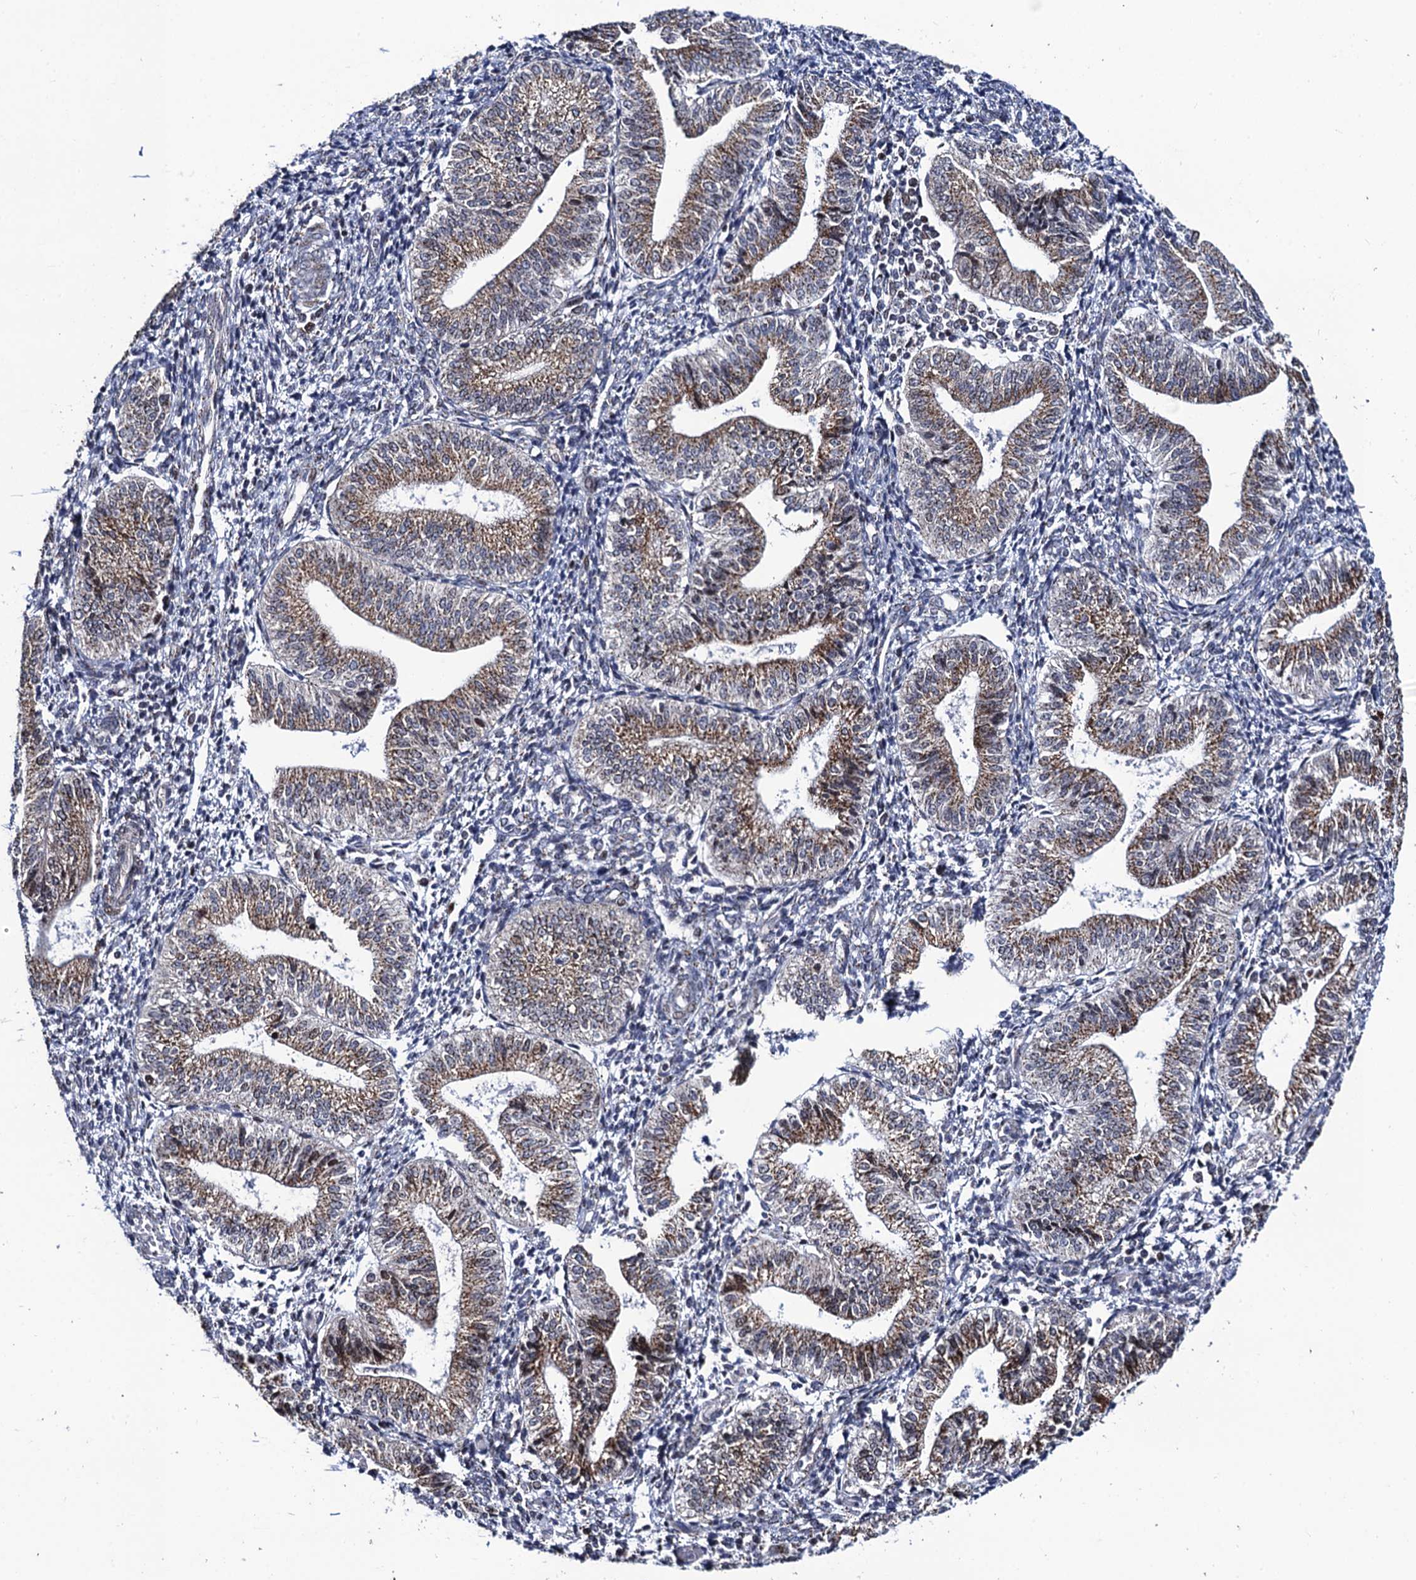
{"staining": {"intensity": "weak", "quantity": "<25%", "location": "cytoplasmic/membranous"}, "tissue": "endometrium", "cell_type": "Cells in endometrial stroma", "image_type": "normal", "snomed": [{"axis": "morphology", "description": "Normal tissue, NOS"}, {"axis": "topography", "description": "Endometrium"}], "caption": "The immunohistochemistry micrograph has no significant positivity in cells in endometrial stroma of endometrium. Nuclei are stained in blue.", "gene": "THAP2", "patient": {"sex": "female", "age": 34}}